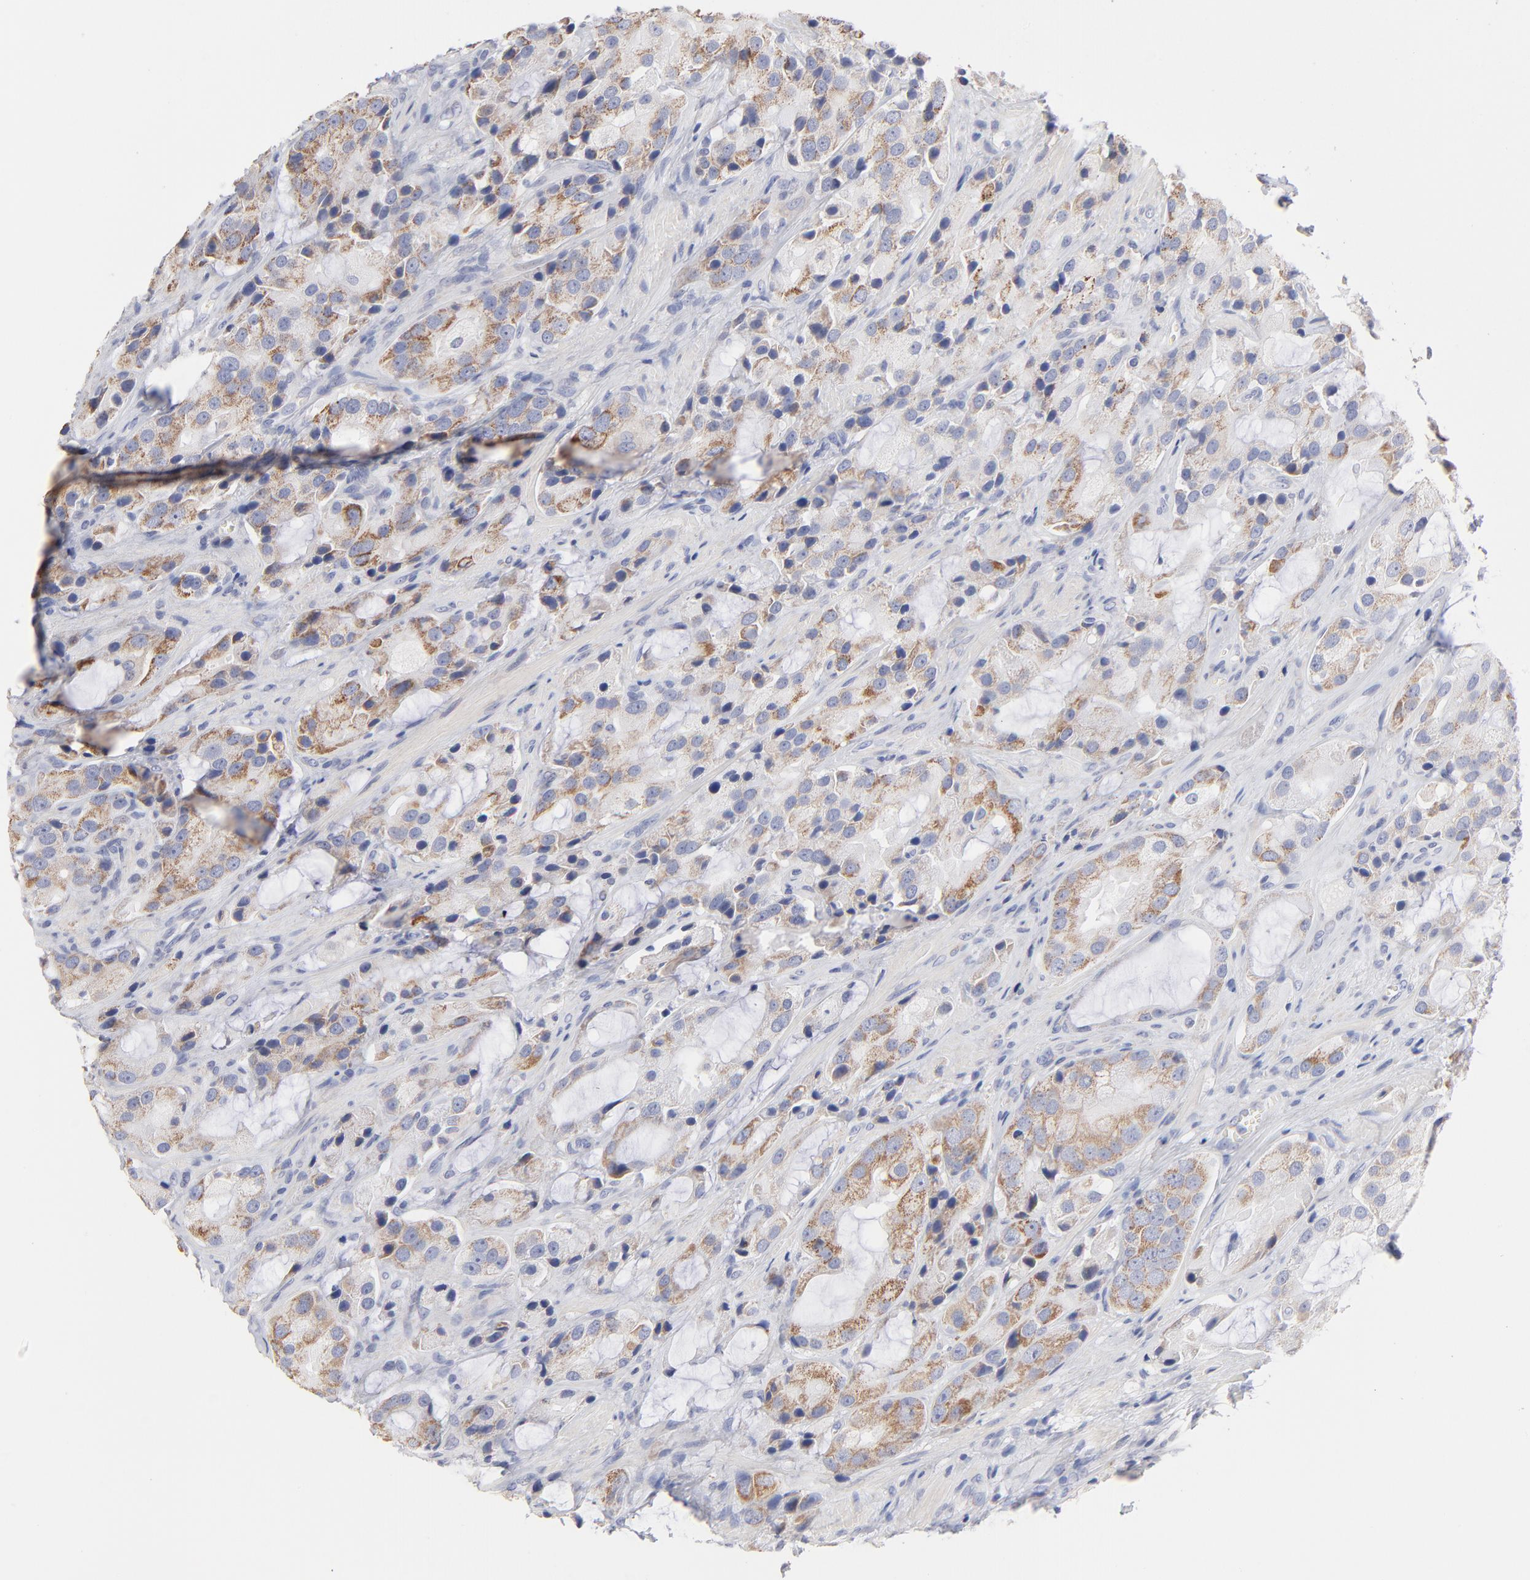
{"staining": {"intensity": "weak", "quantity": ">75%", "location": "cytoplasmic/membranous"}, "tissue": "prostate cancer", "cell_type": "Tumor cells", "image_type": "cancer", "snomed": [{"axis": "morphology", "description": "Adenocarcinoma, High grade"}, {"axis": "topography", "description": "Prostate"}], "caption": "Brown immunohistochemical staining in prostate high-grade adenocarcinoma displays weak cytoplasmic/membranous staining in about >75% of tumor cells.", "gene": "TST", "patient": {"sex": "male", "age": 70}}